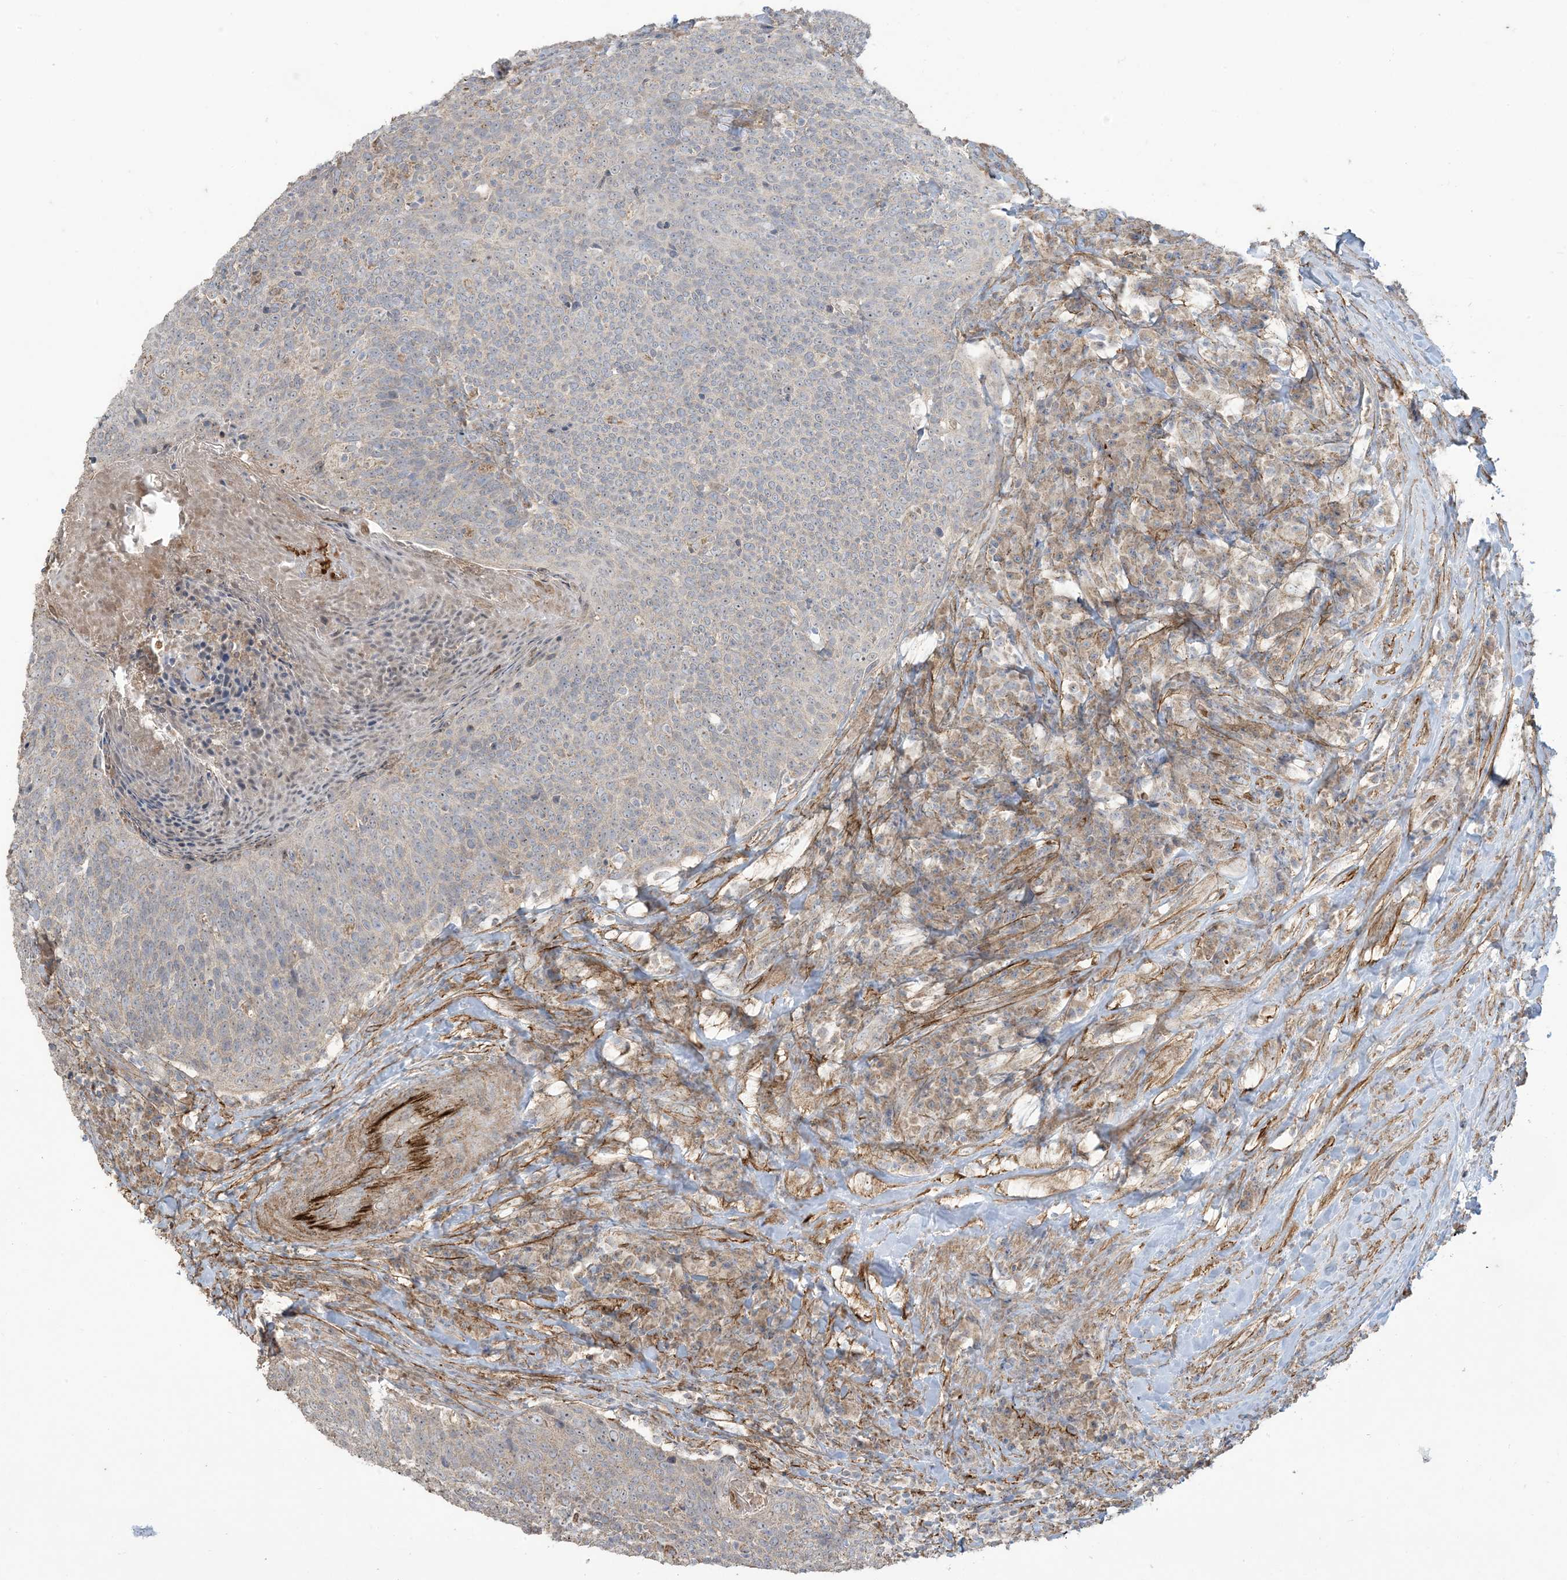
{"staining": {"intensity": "negative", "quantity": "none", "location": "none"}, "tissue": "head and neck cancer", "cell_type": "Tumor cells", "image_type": "cancer", "snomed": [{"axis": "morphology", "description": "Squamous cell carcinoma, NOS"}, {"axis": "morphology", "description": "Squamous cell carcinoma, metastatic, NOS"}, {"axis": "topography", "description": "Lymph node"}, {"axis": "topography", "description": "Head-Neck"}], "caption": "Tumor cells show no significant staining in head and neck cancer.", "gene": "KLHL18", "patient": {"sex": "male", "age": 62}}